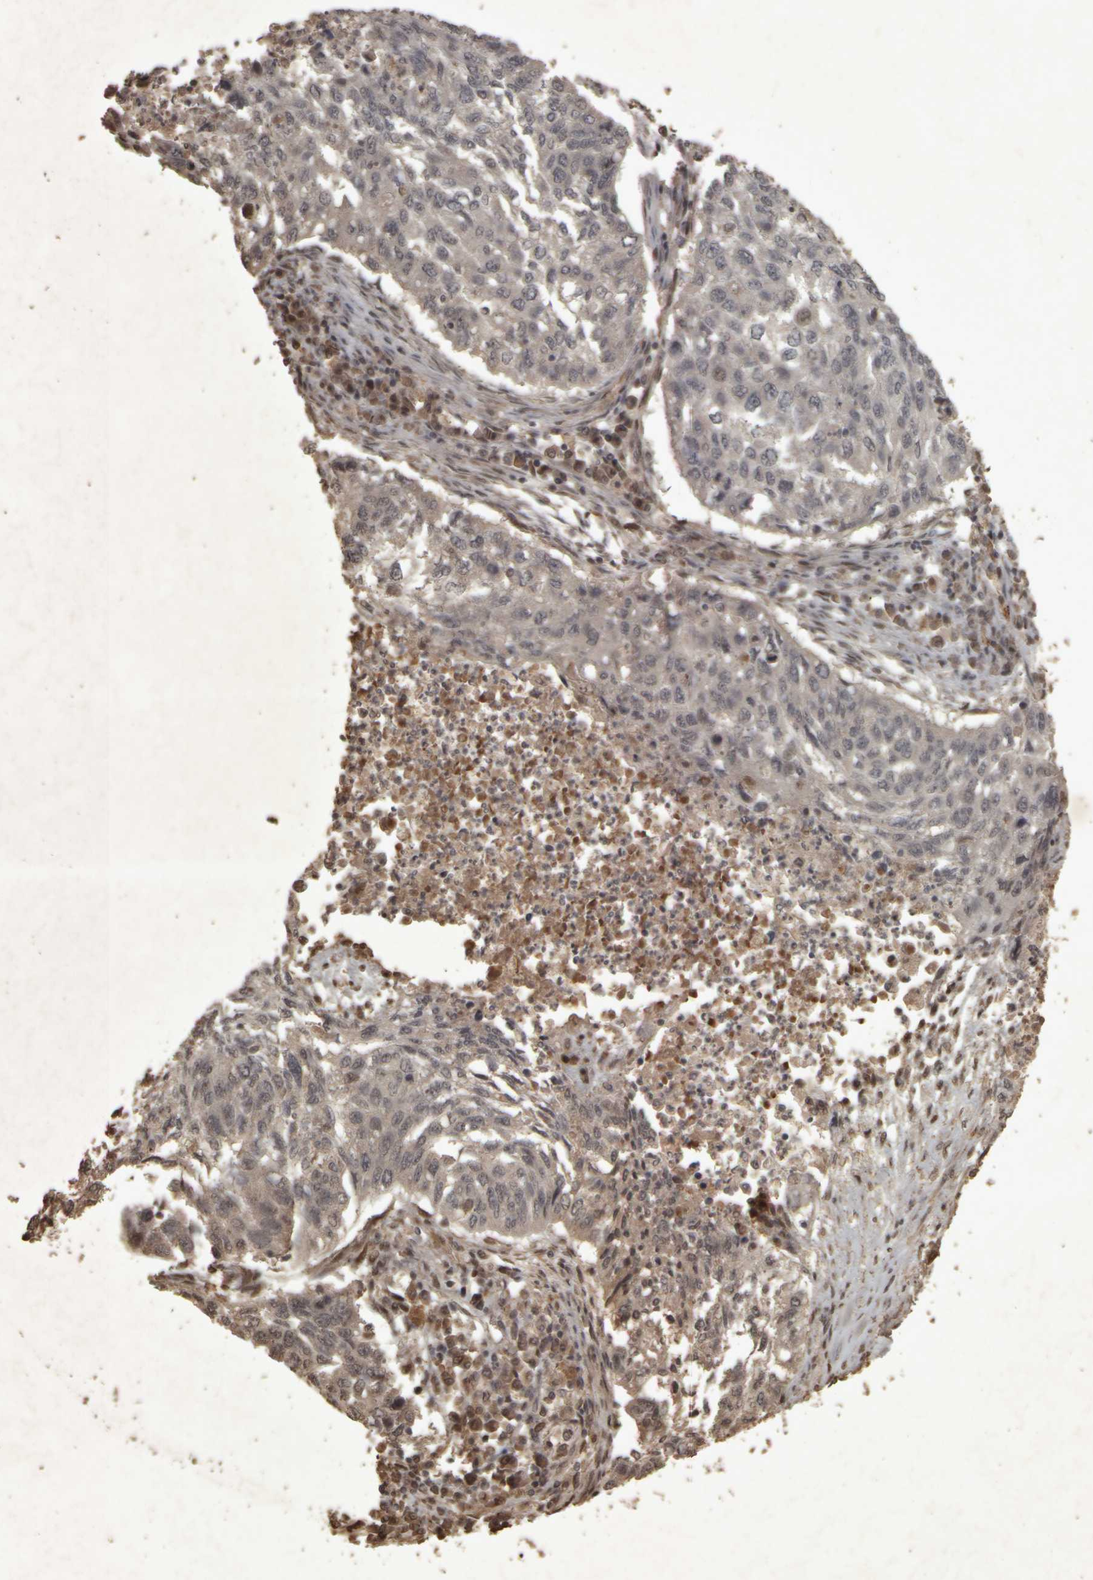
{"staining": {"intensity": "weak", "quantity": "<25%", "location": "cytoplasmic/membranous"}, "tissue": "lung cancer", "cell_type": "Tumor cells", "image_type": "cancer", "snomed": [{"axis": "morphology", "description": "Squamous cell carcinoma, NOS"}, {"axis": "topography", "description": "Lung"}], "caption": "A micrograph of lung squamous cell carcinoma stained for a protein reveals no brown staining in tumor cells.", "gene": "ACO1", "patient": {"sex": "female", "age": 63}}